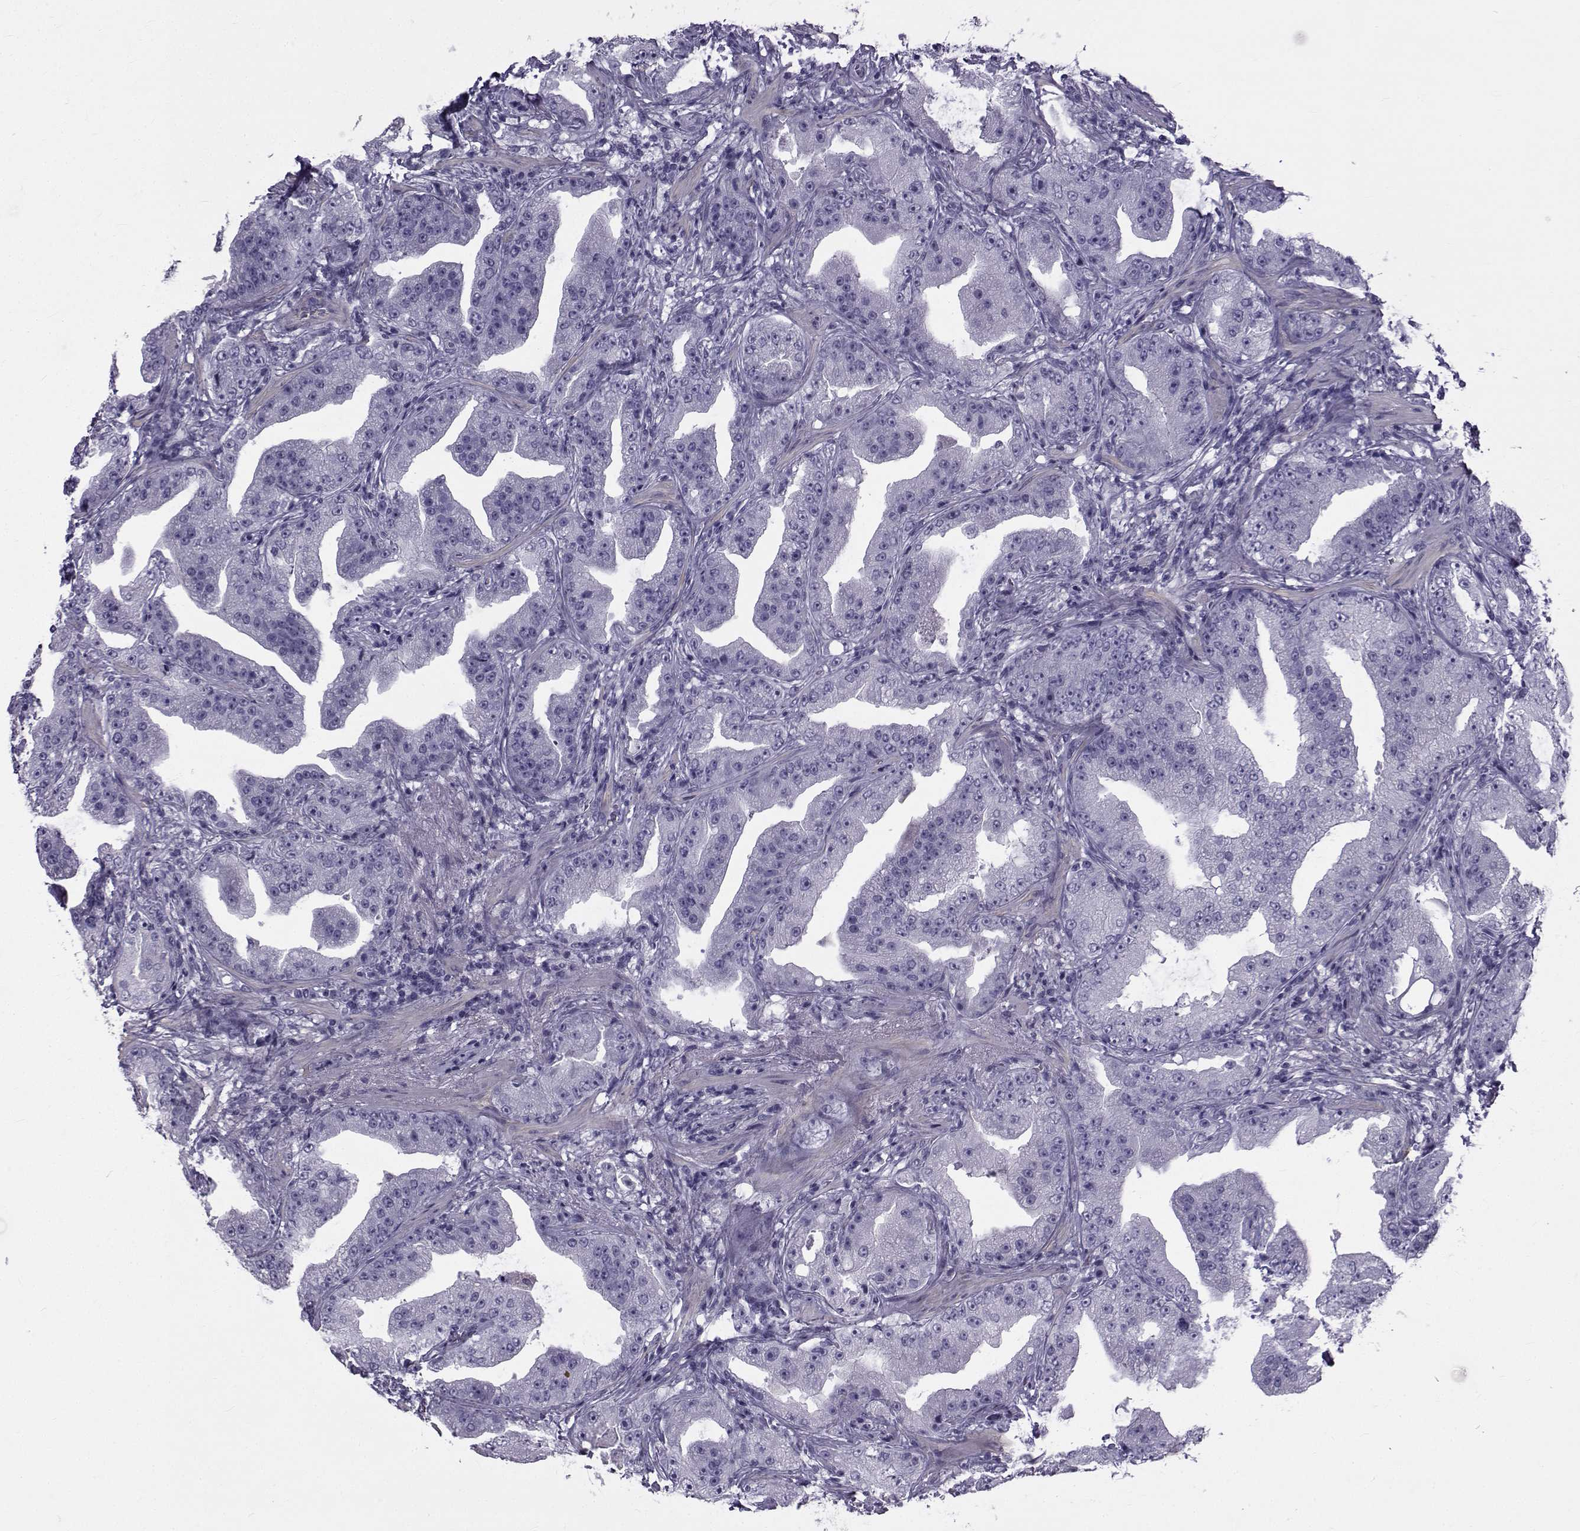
{"staining": {"intensity": "negative", "quantity": "none", "location": "none"}, "tissue": "prostate cancer", "cell_type": "Tumor cells", "image_type": "cancer", "snomed": [{"axis": "morphology", "description": "Adenocarcinoma, Low grade"}, {"axis": "topography", "description": "Prostate"}], "caption": "High power microscopy histopathology image of an immunohistochemistry (IHC) image of low-grade adenocarcinoma (prostate), revealing no significant expression in tumor cells. The staining was performed using DAB to visualize the protein expression in brown, while the nuclei were stained in blue with hematoxylin (Magnification: 20x).", "gene": "SPANXD", "patient": {"sex": "male", "age": 62}}